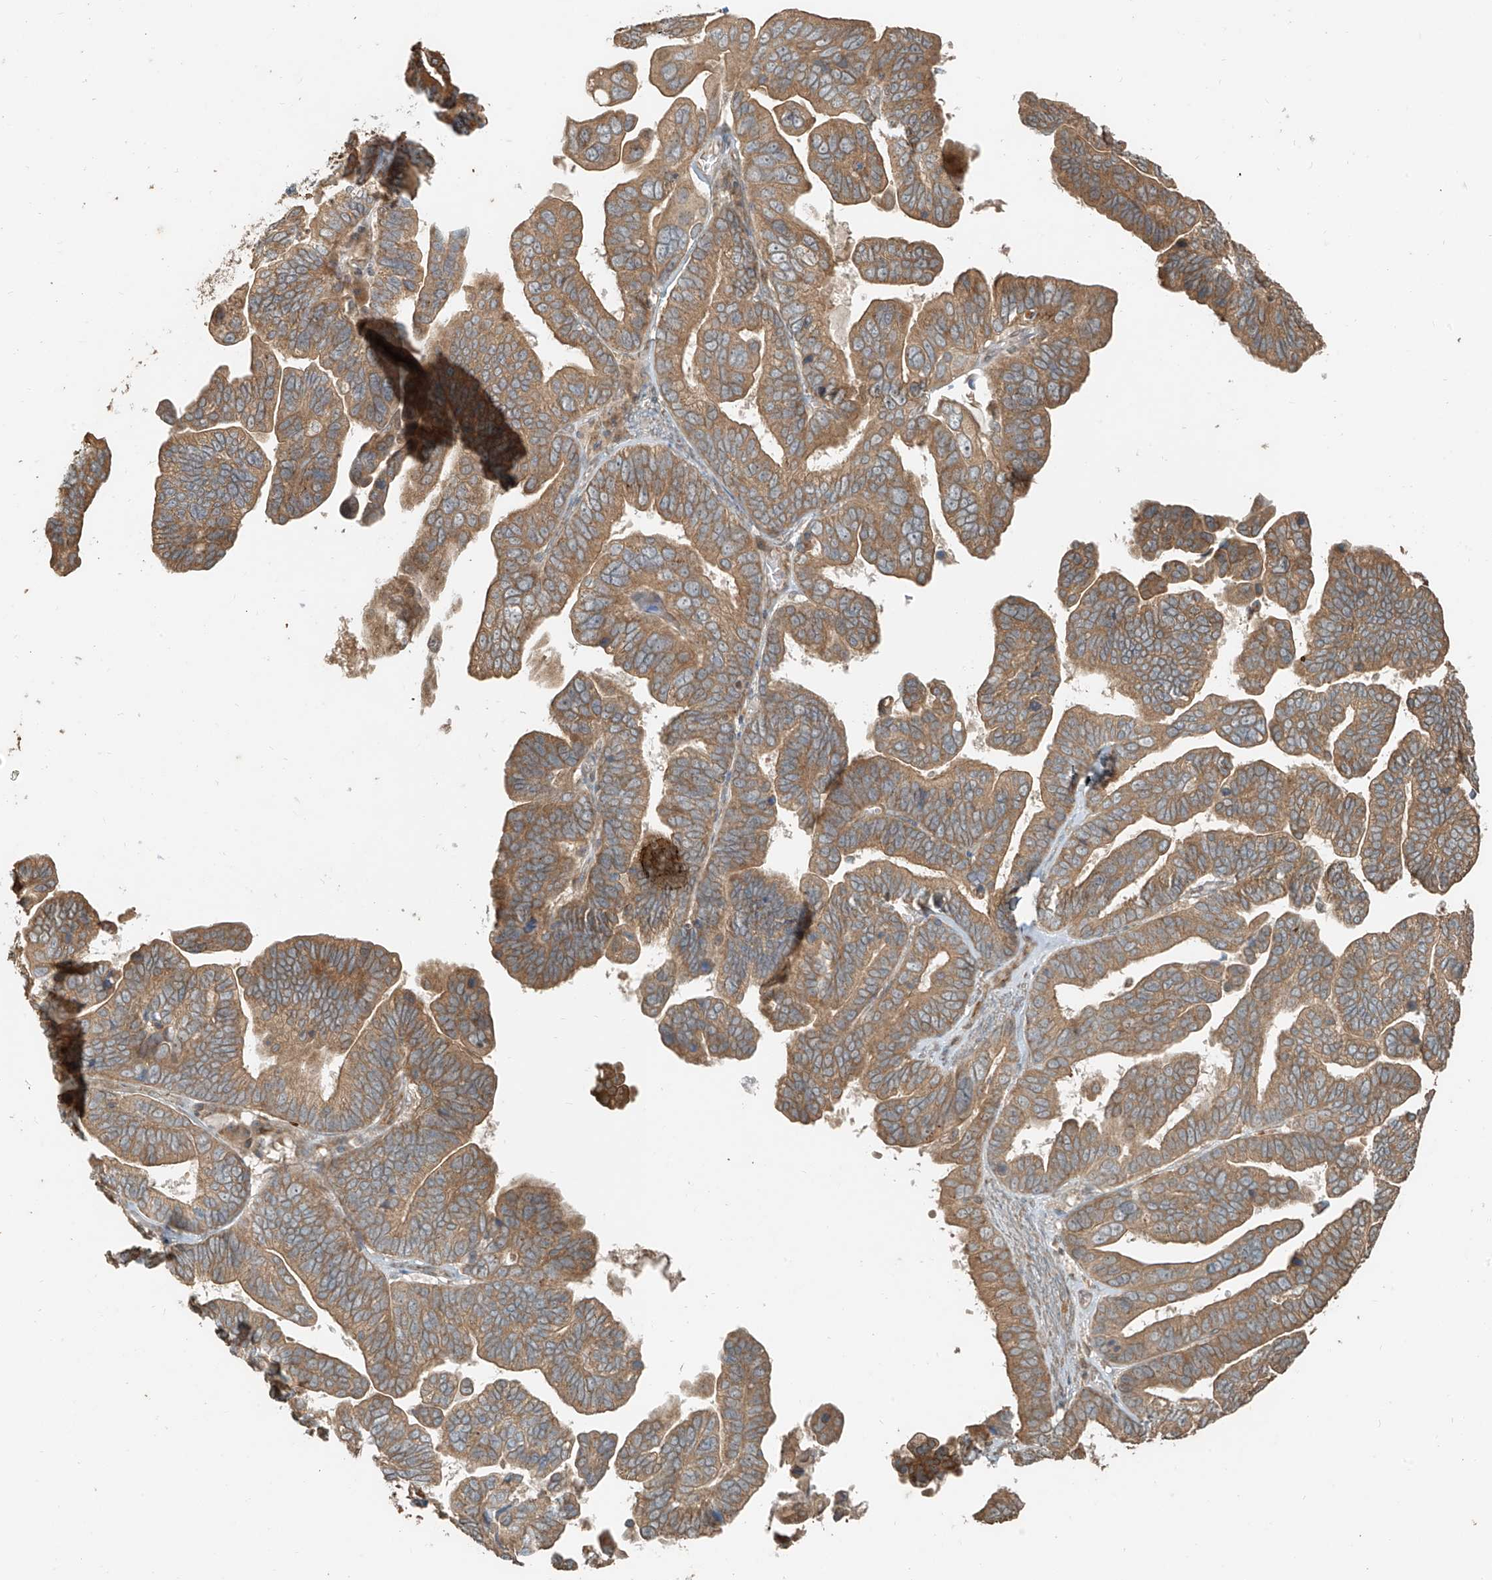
{"staining": {"intensity": "moderate", "quantity": ">75%", "location": "cytoplasmic/membranous"}, "tissue": "ovarian cancer", "cell_type": "Tumor cells", "image_type": "cancer", "snomed": [{"axis": "morphology", "description": "Cystadenocarcinoma, serous, NOS"}, {"axis": "topography", "description": "Ovary"}], "caption": "A brown stain highlights moderate cytoplasmic/membranous staining of a protein in human serous cystadenocarcinoma (ovarian) tumor cells.", "gene": "ANKZF1", "patient": {"sex": "female", "age": 56}}